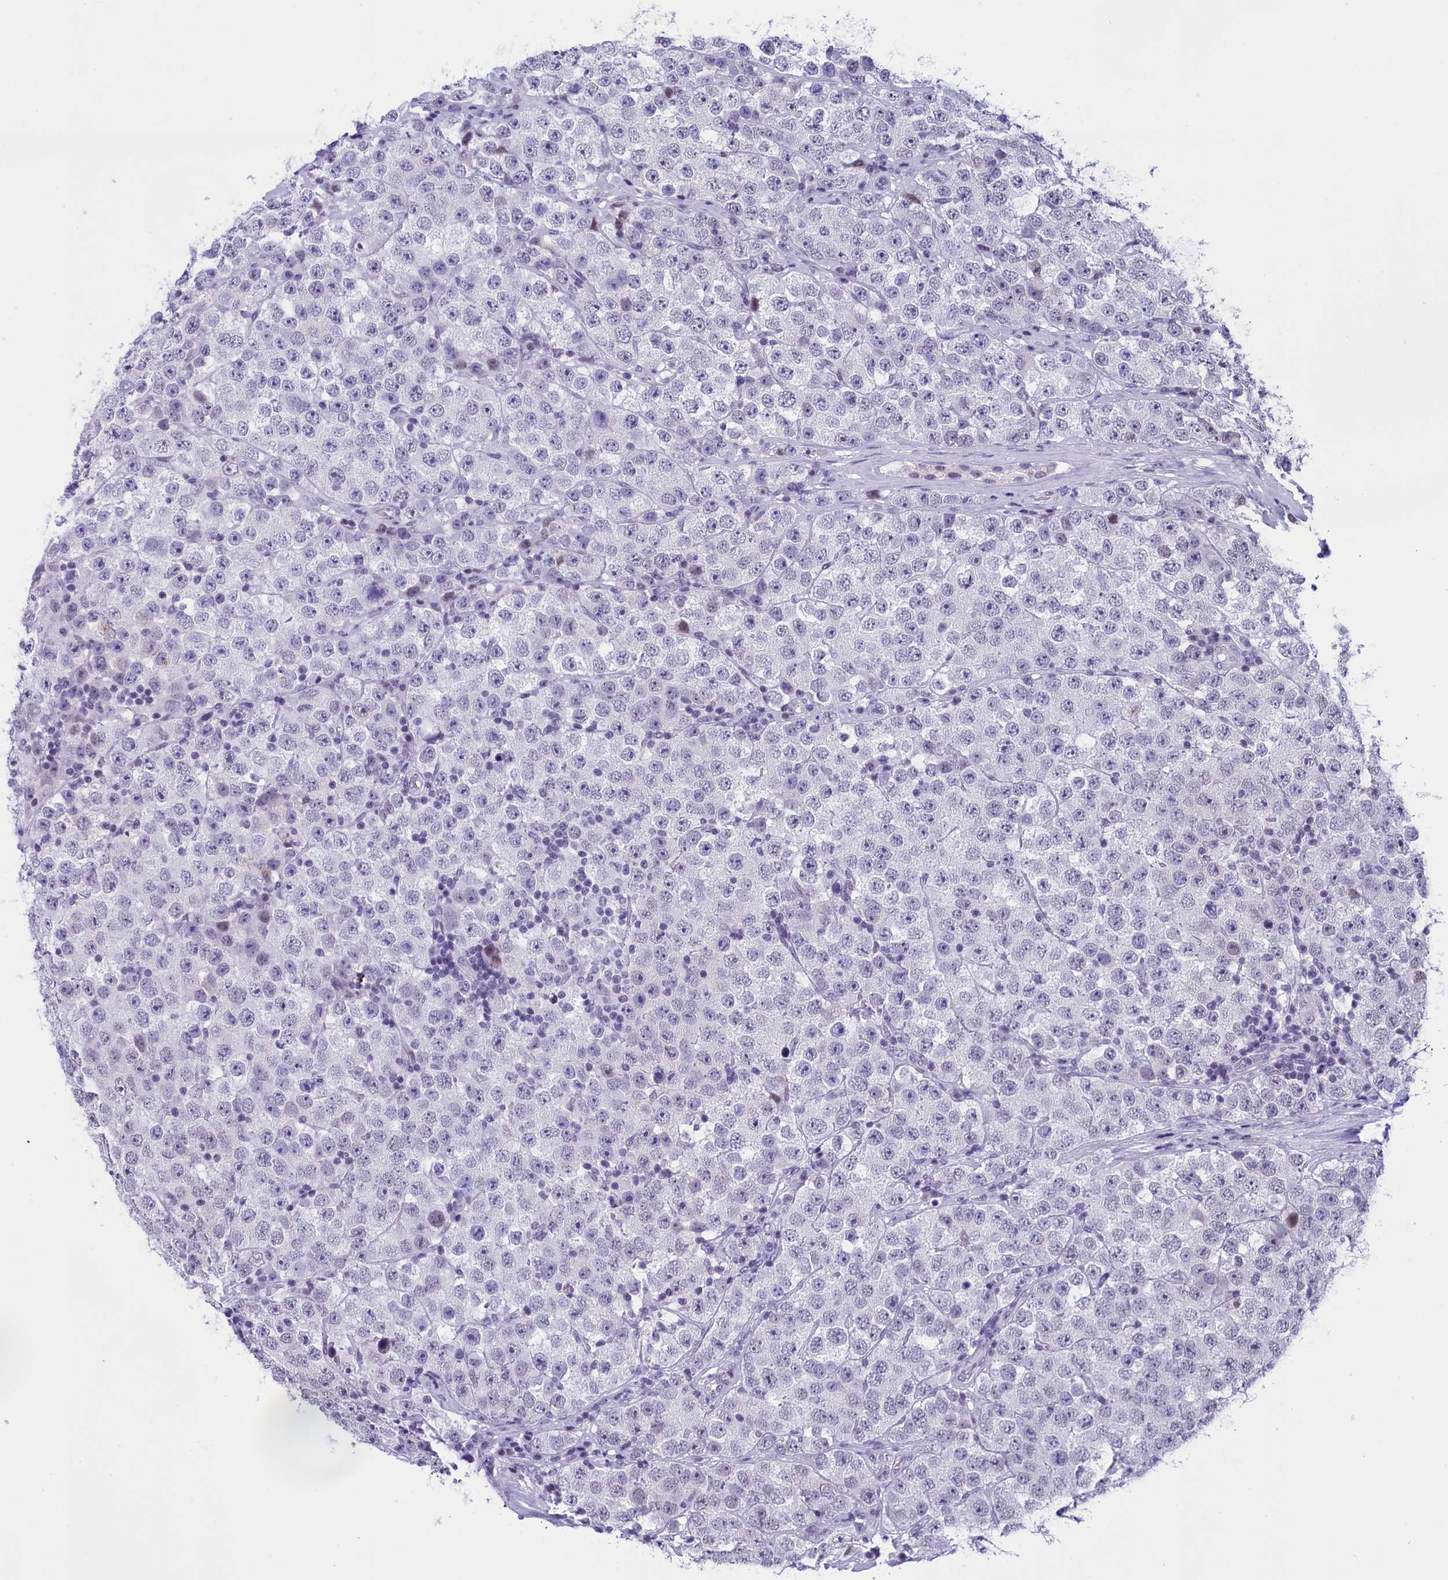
{"staining": {"intensity": "negative", "quantity": "none", "location": "none"}, "tissue": "testis cancer", "cell_type": "Tumor cells", "image_type": "cancer", "snomed": [{"axis": "morphology", "description": "Seminoma, NOS"}, {"axis": "topography", "description": "Testis"}], "caption": "DAB immunohistochemical staining of testis cancer demonstrates no significant staining in tumor cells.", "gene": "SPIRE2", "patient": {"sex": "male", "age": 28}}